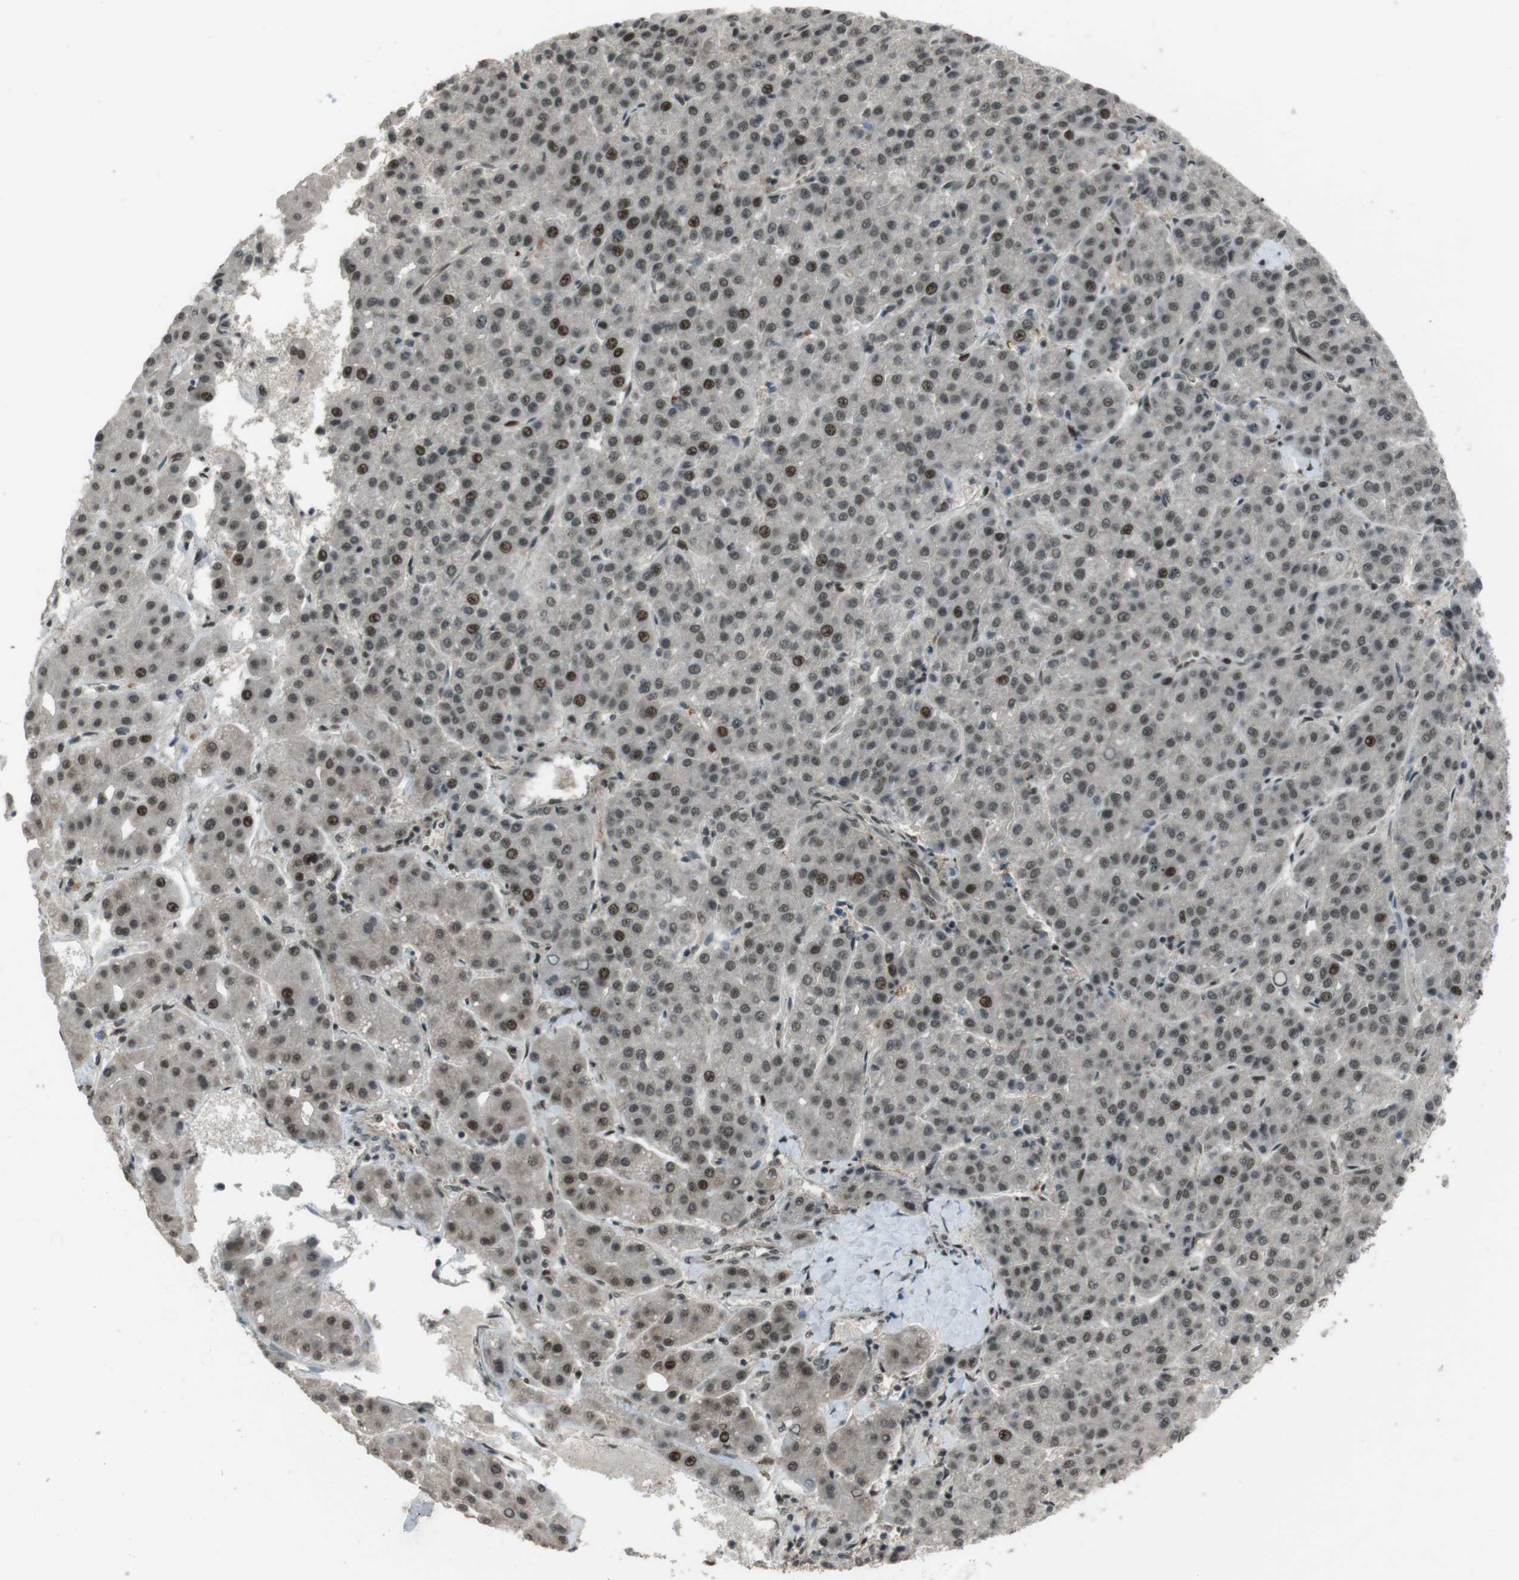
{"staining": {"intensity": "moderate", "quantity": "<25%", "location": "cytoplasmic/membranous,nuclear"}, "tissue": "liver cancer", "cell_type": "Tumor cells", "image_type": "cancer", "snomed": [{"axis": "morphology", "description": "Carcinoma, Hepatocellular, NOS"}, {"axis": "topography", "description": "Liver"}], "caption": "Tumor cells demonstrate low levels of moderate cytoplasmic/membranous and nuclear positivity in approximately <25% of cells in liver cancer (hepatocellular carcinoma). (DAB (3,3'-diaminobenzidine) IHC, brown staining for protein, blue staining for nuclei).", "gene": "SLITRK5", "patient": {"sex": "male", "age": 65}}